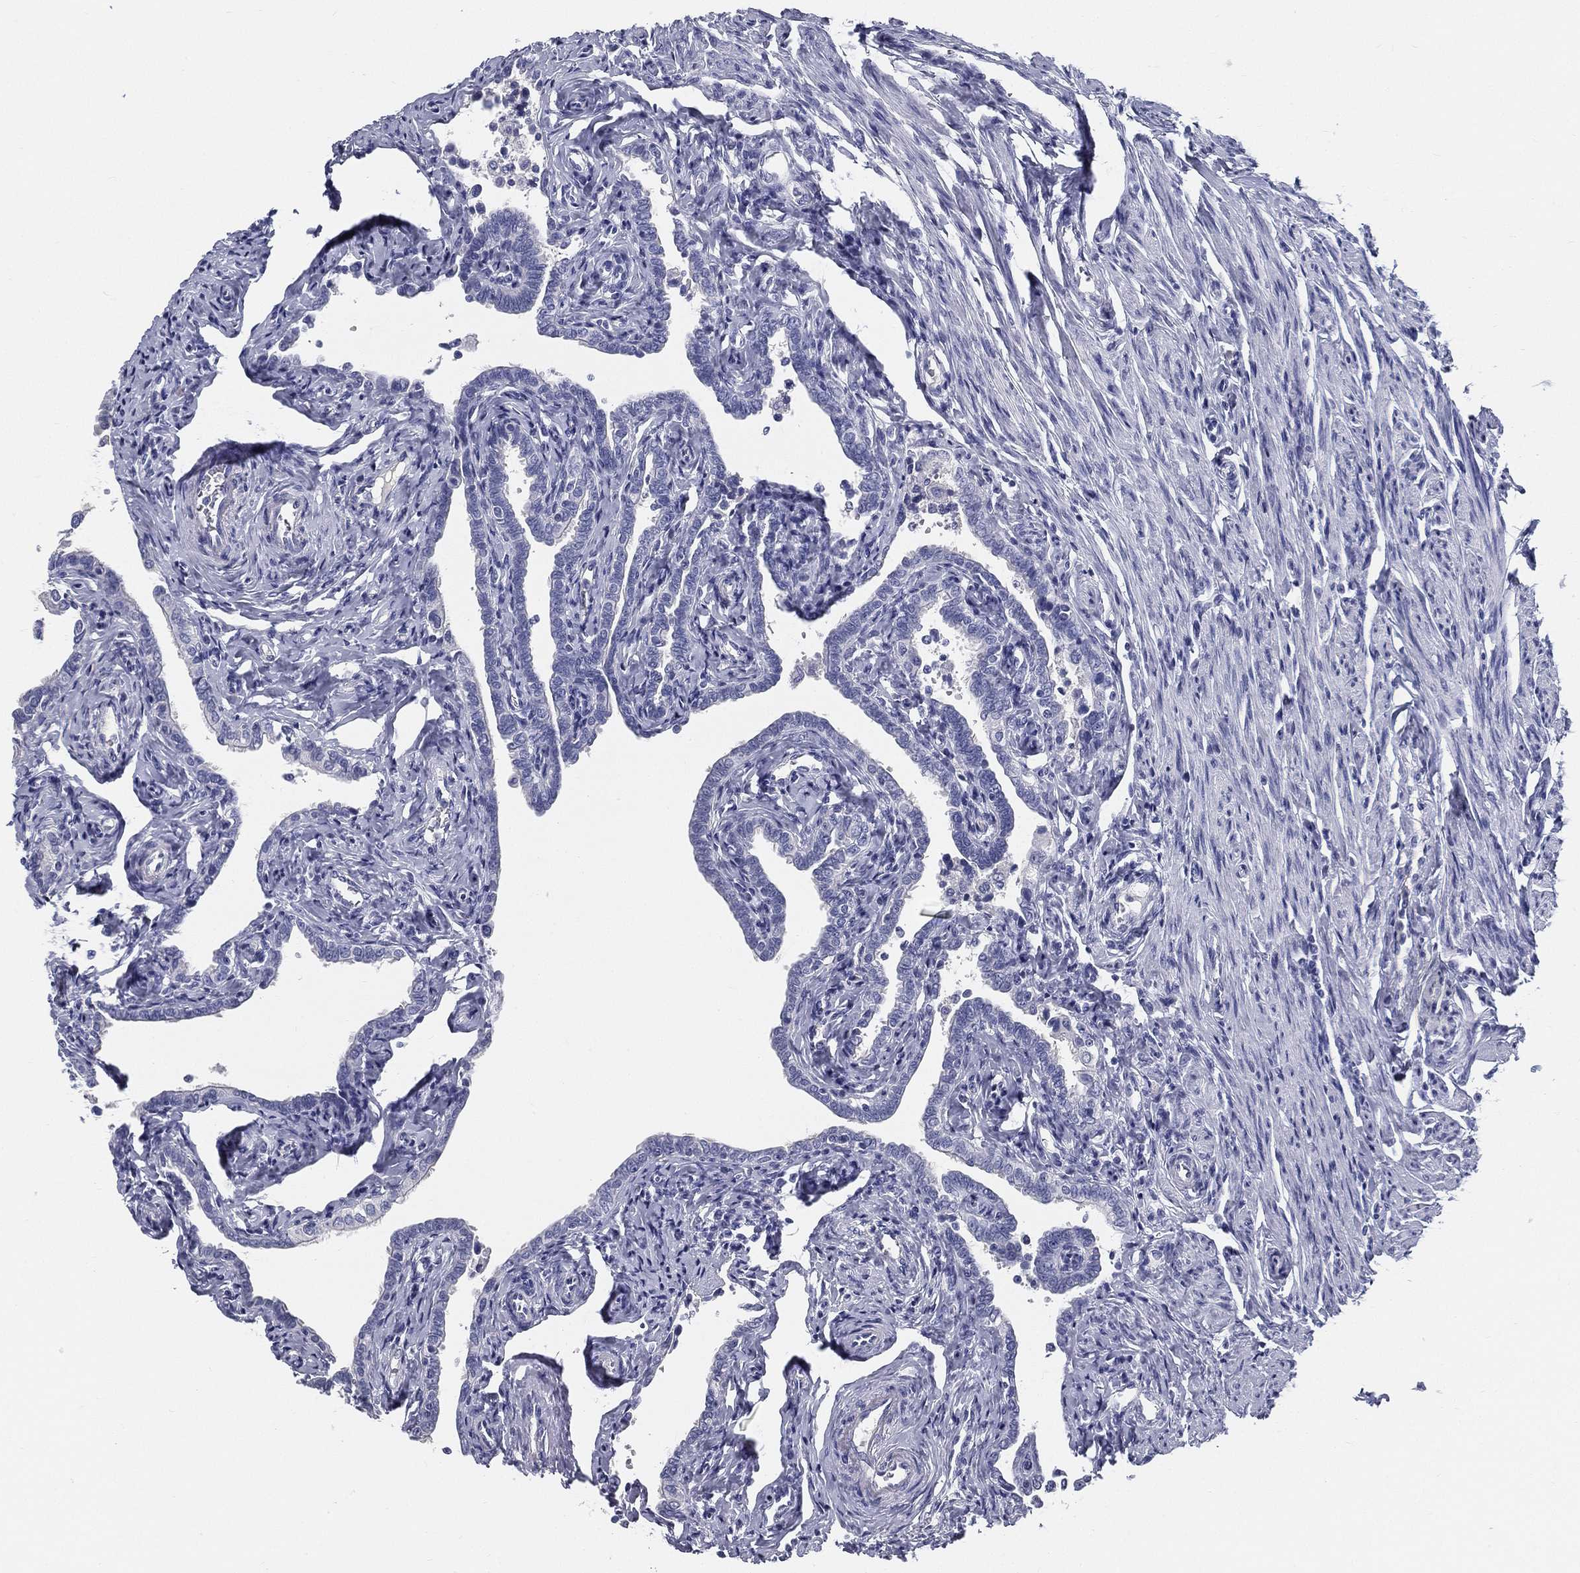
{"staining": {"intensity": "negative", "quantity": "none", "location": "none"}, "tissue": "fallopian tube", "cell_type": "Glandular cells", "image_type": "normal", "snomed": [{"axis": "morphology", "description": "Normal tissue, NOS"}, {"axis": "topography", "description": "Fallopian tube"}, {"axis": "topography", "description": "Ovary"}], "caption": "Immunohistochemistry histopathology image of normal human fallopian tube stained for a protein (brown), which demonstrates no expression in glandular cells. Nuclei are stained in blue.", "gene": "STS", "patient": {"sex": "female", "age": 54}}